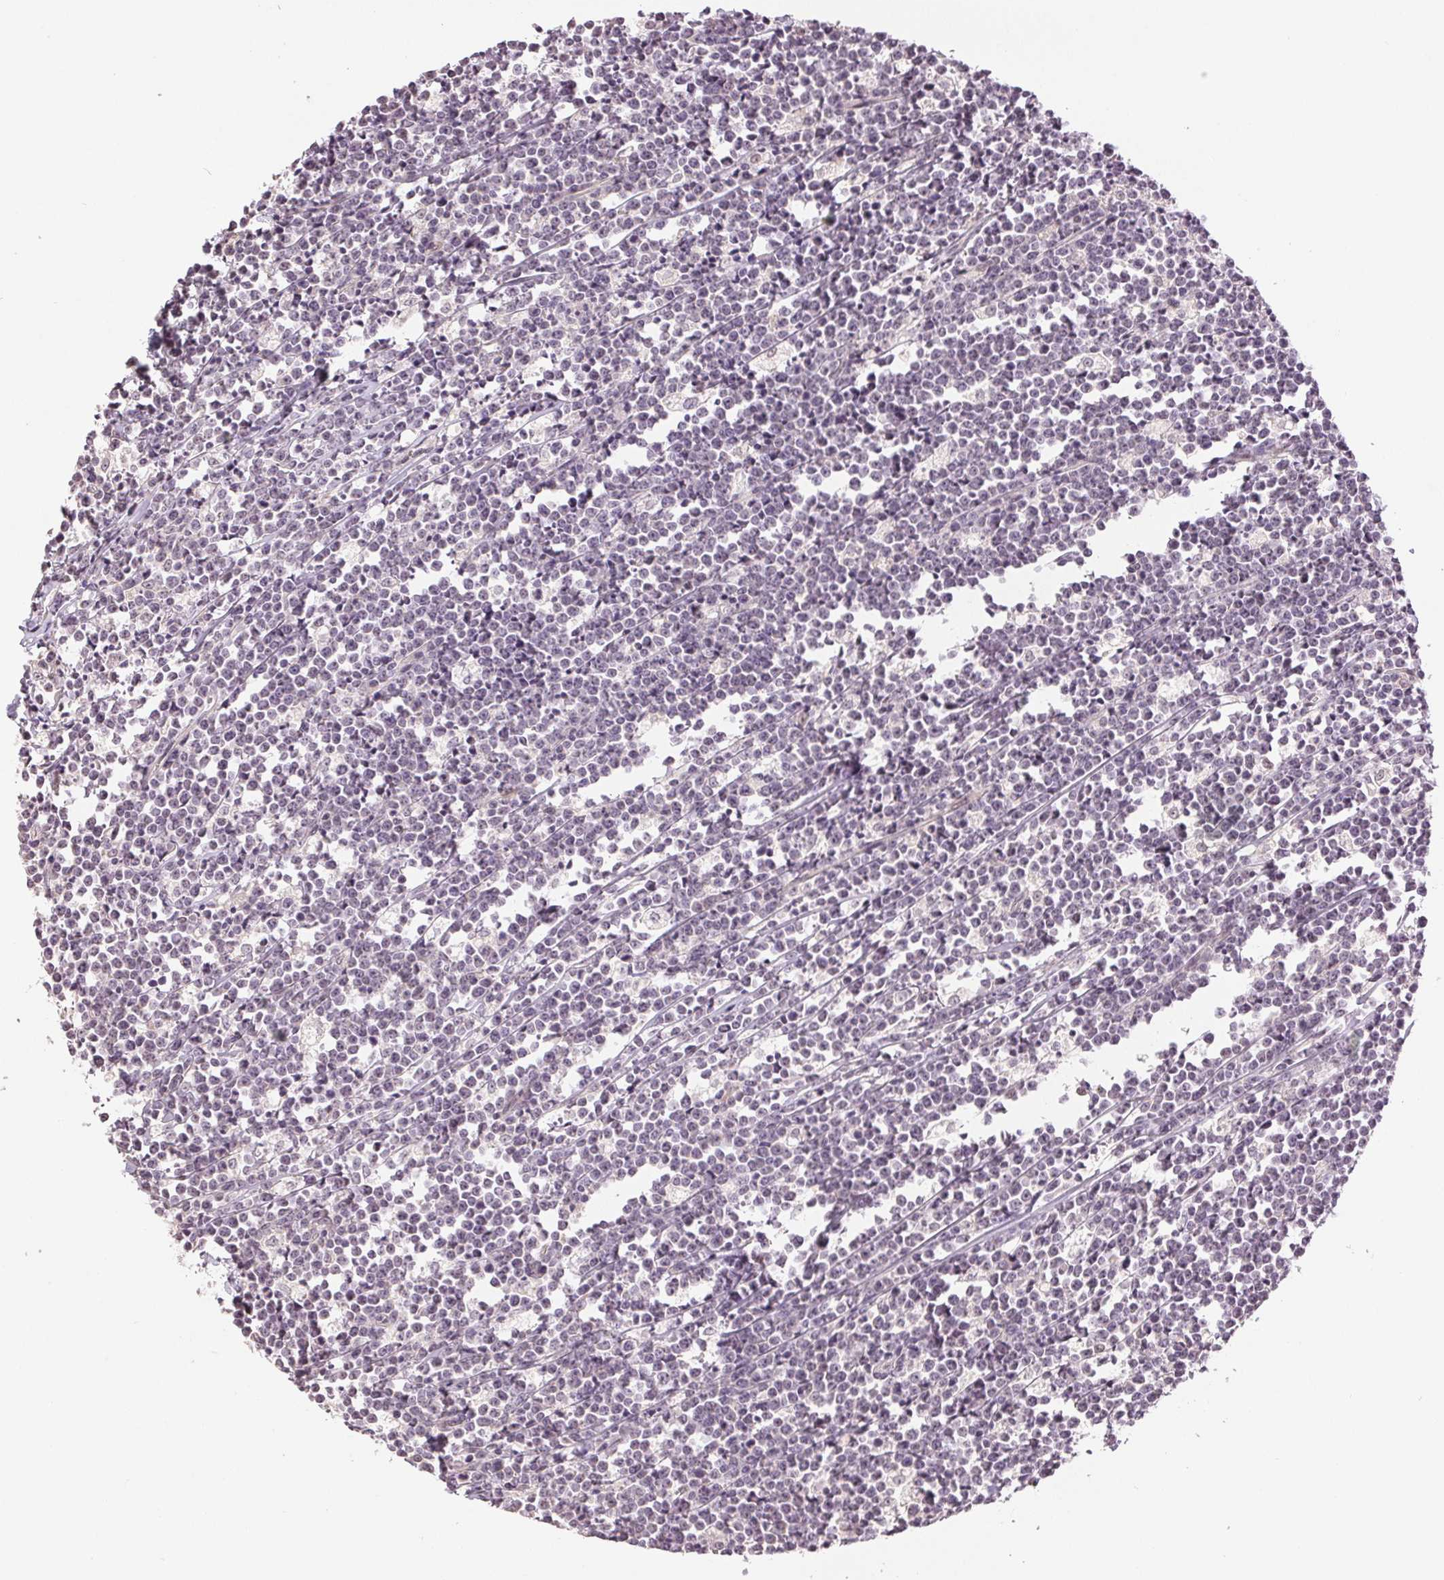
{"staining": {"intensity": "negative", "quantity": "none", "location": "none"}, "tissue": "lymphoma", "cell_type": "Tumor cells", "image_type": "cancer", "snomed": [{"axis": "morphology", "description": "Malignant lymphoma, non-Hodgkin's type, High grade"}, {"axis": "topography", "description": "Small intestine"}], "caption": "The immunohistochemistry (IHC) histopathology image has no significant expression in tumor cells of high-grade malignant lymphoma, non-Hodgkin's type tissue. (Stains: DAB (3,3'-diaminobenzidine) IHC with hematoxylin counter stain, Microscopy: brightfield microscopy at high magnification).", "gene": "PLCB1", "patient": {"sex": "female", "age": 56}}